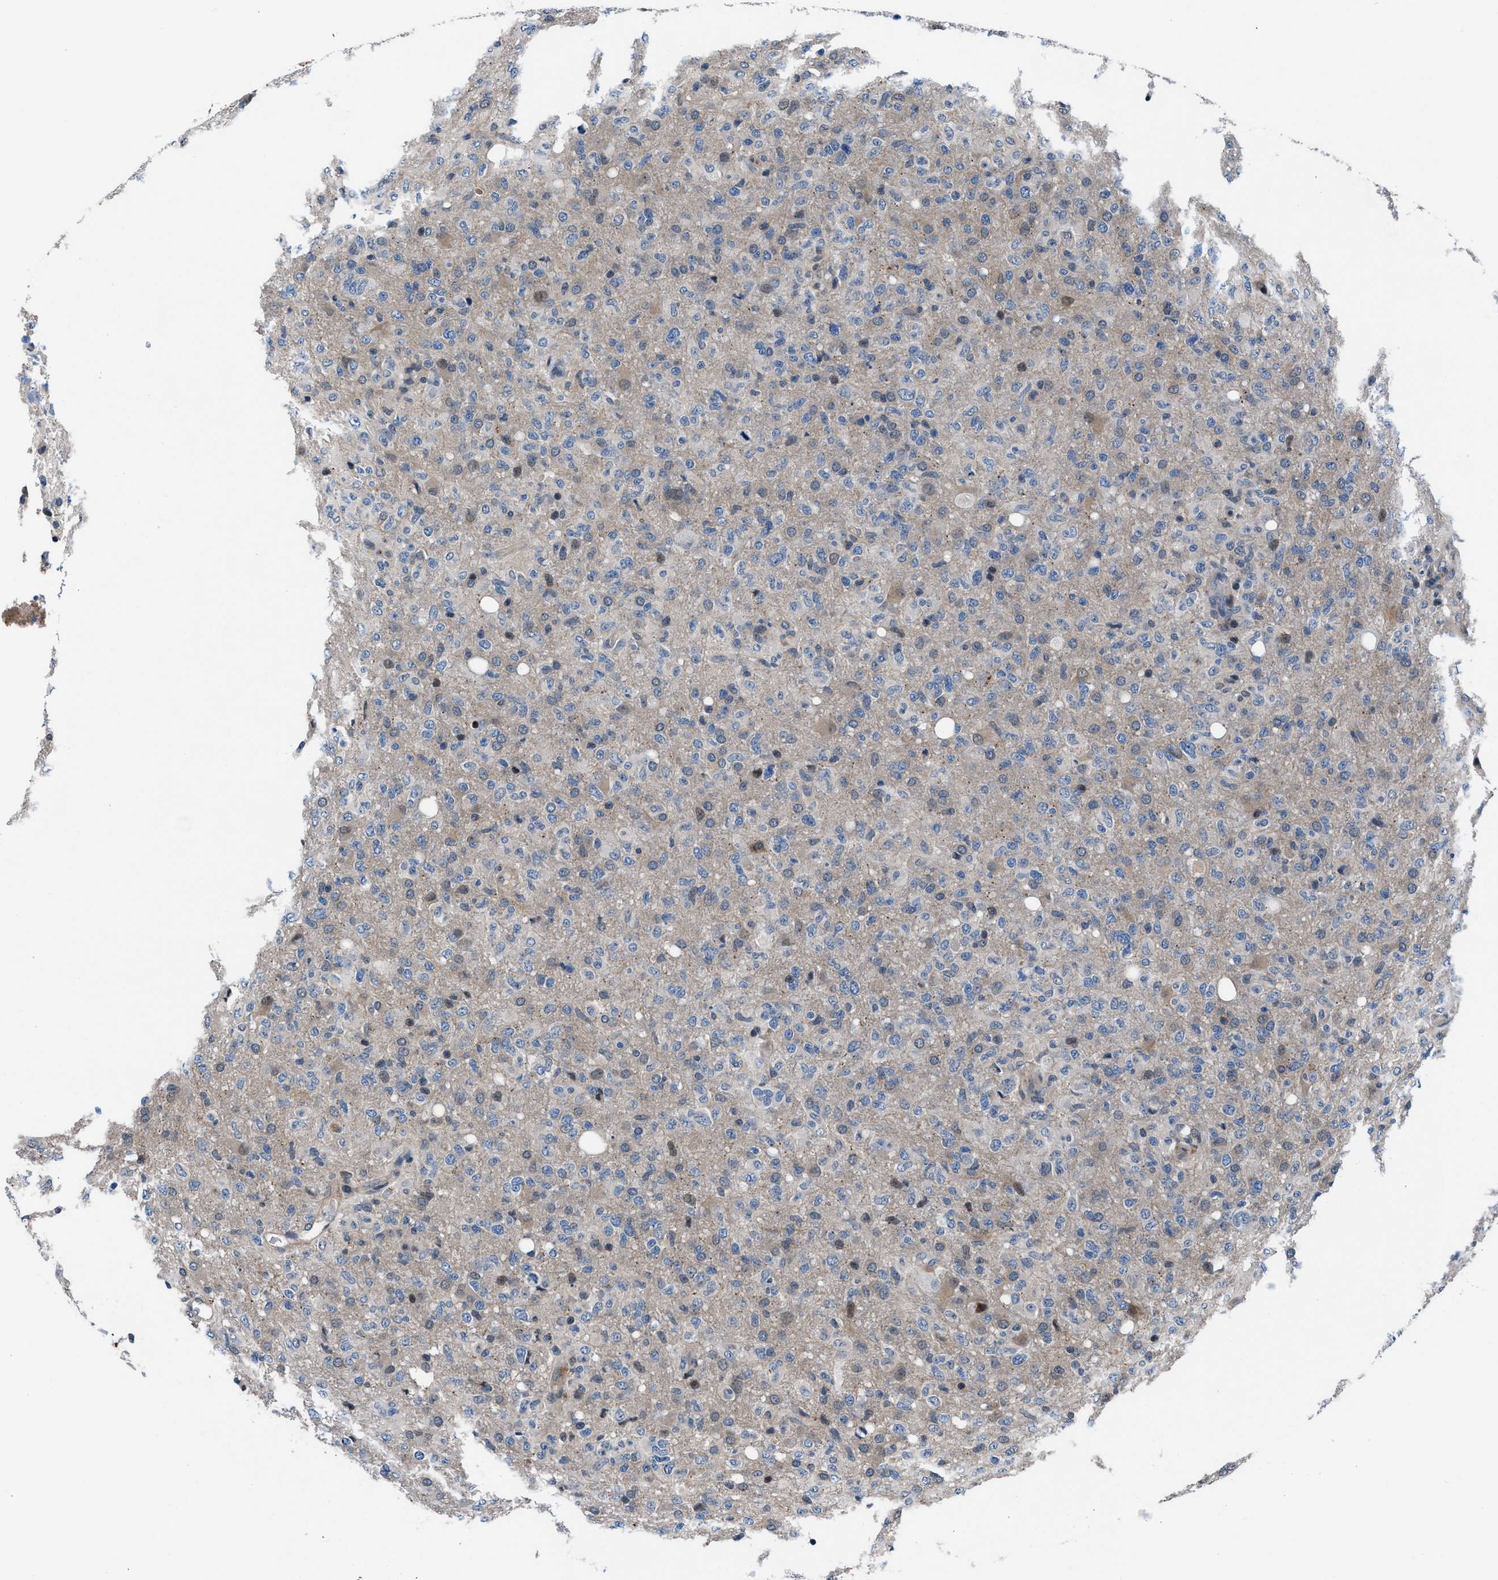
{"staining": {"intensity": "weak", "quantity": "<25%", "location": "cytoplasmic/membranous"}, "tissue": "glioma", "cell_type": "Tumor cells", "image_type": "cancer", "snomed": [{"axis": "morphology", "description": "Glioma, malignant, High grade"}, {"axis": "topography", "description": "Brain"}], "caption": "Immunohistochemical staining of glioma exhibits no significant expression in tumor cells.", "gene": "PRPSAP2", "patient": {"sex": "female", "age": 57}}